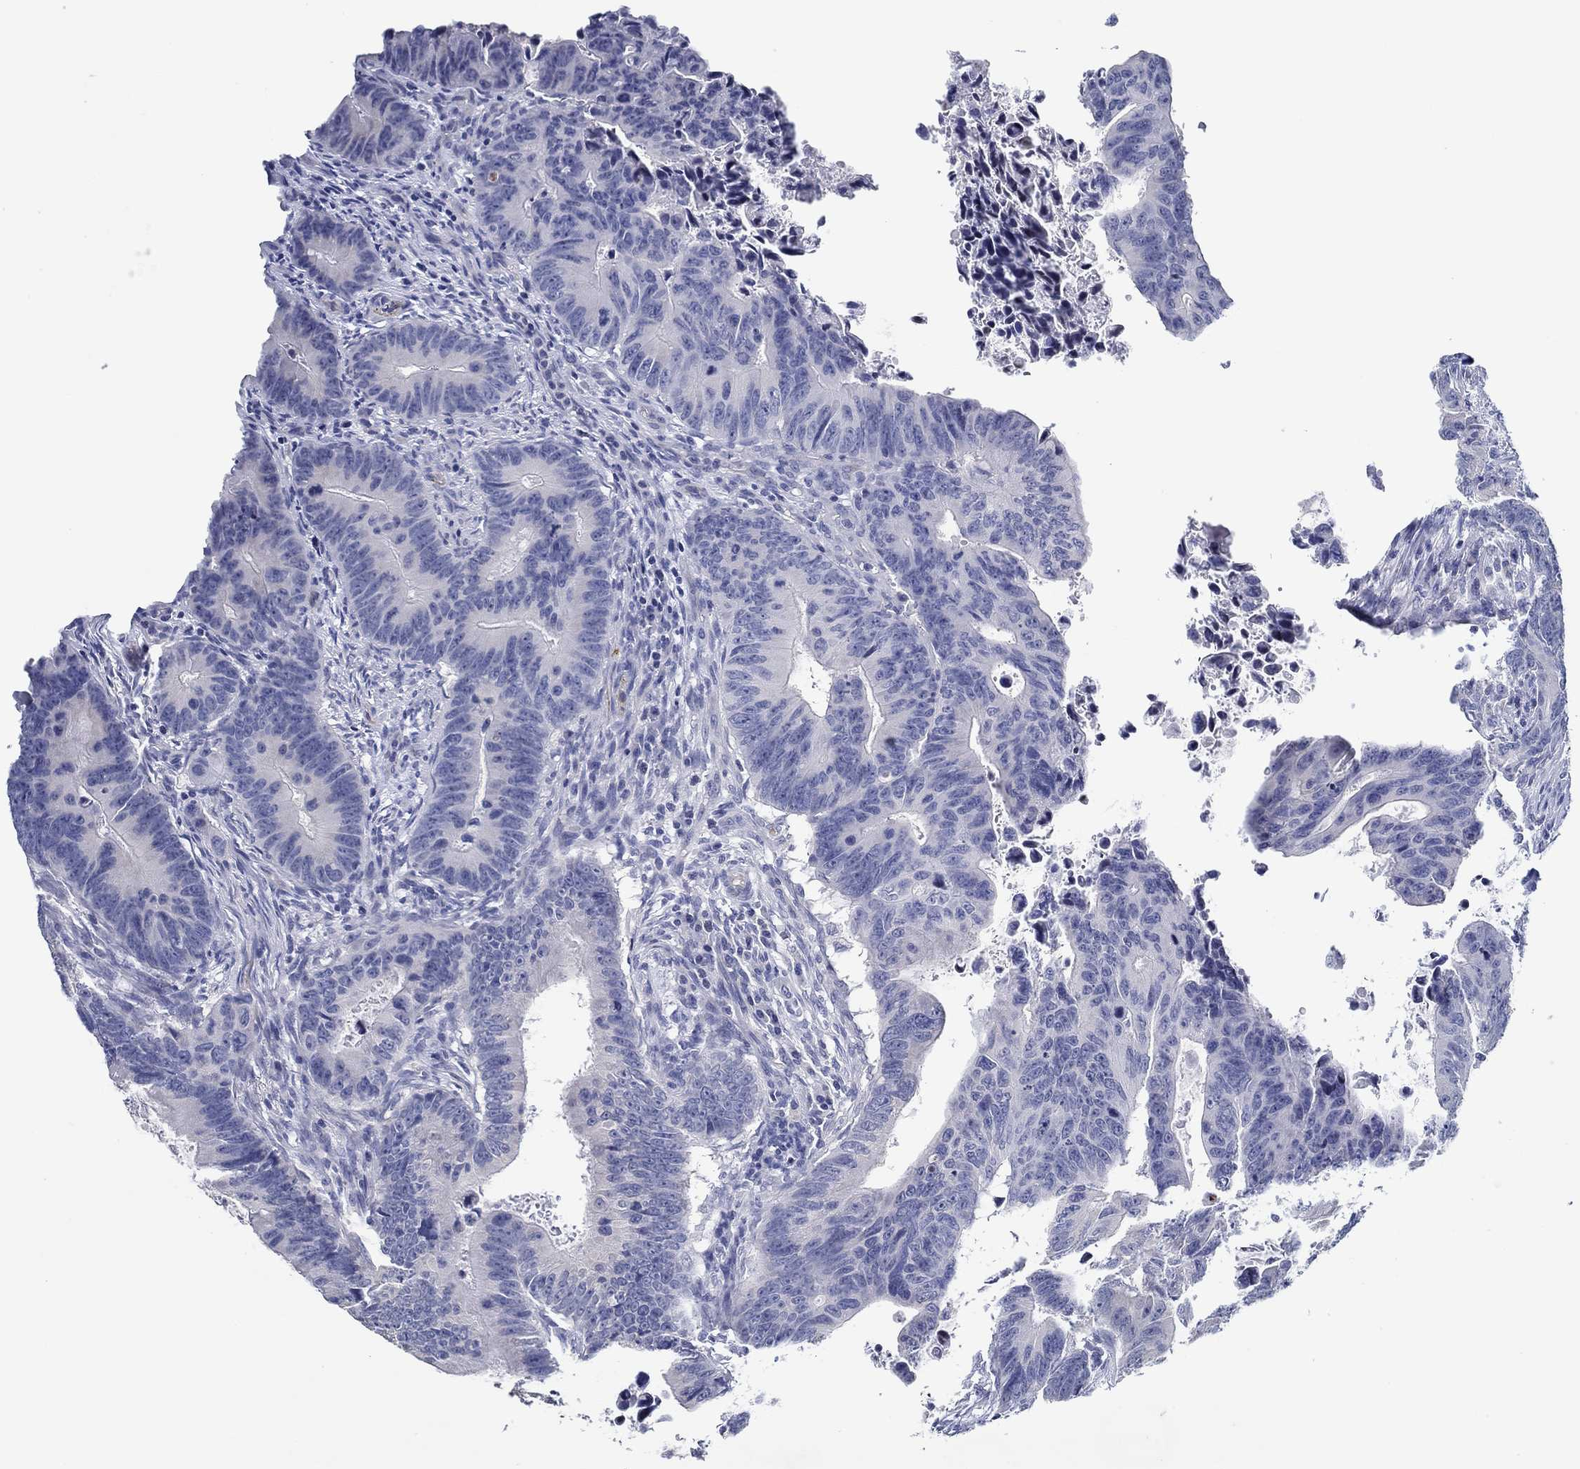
{"staining": {"intensity": "negative", "quantity": "none", "location": "none"}, "tissue": "colorectal cancer", "cell_type": "Tumor cells", "image_type": "cancer", "snomed": [{"axis": "morphology", "description": "Adenocarcinoma, NOS"}, {"axis": "topography", "description": "Colon"}], "caption": "This photomicrograph is of colorectal cancer (adenocarcinoma) stained with immunohistochemistry to label a protein in brown with the nuclei are counter-stained blue. There is no expression in tumor cells.", "gene": "GJA5", "patient": {"sex": "female", "age": 87}}